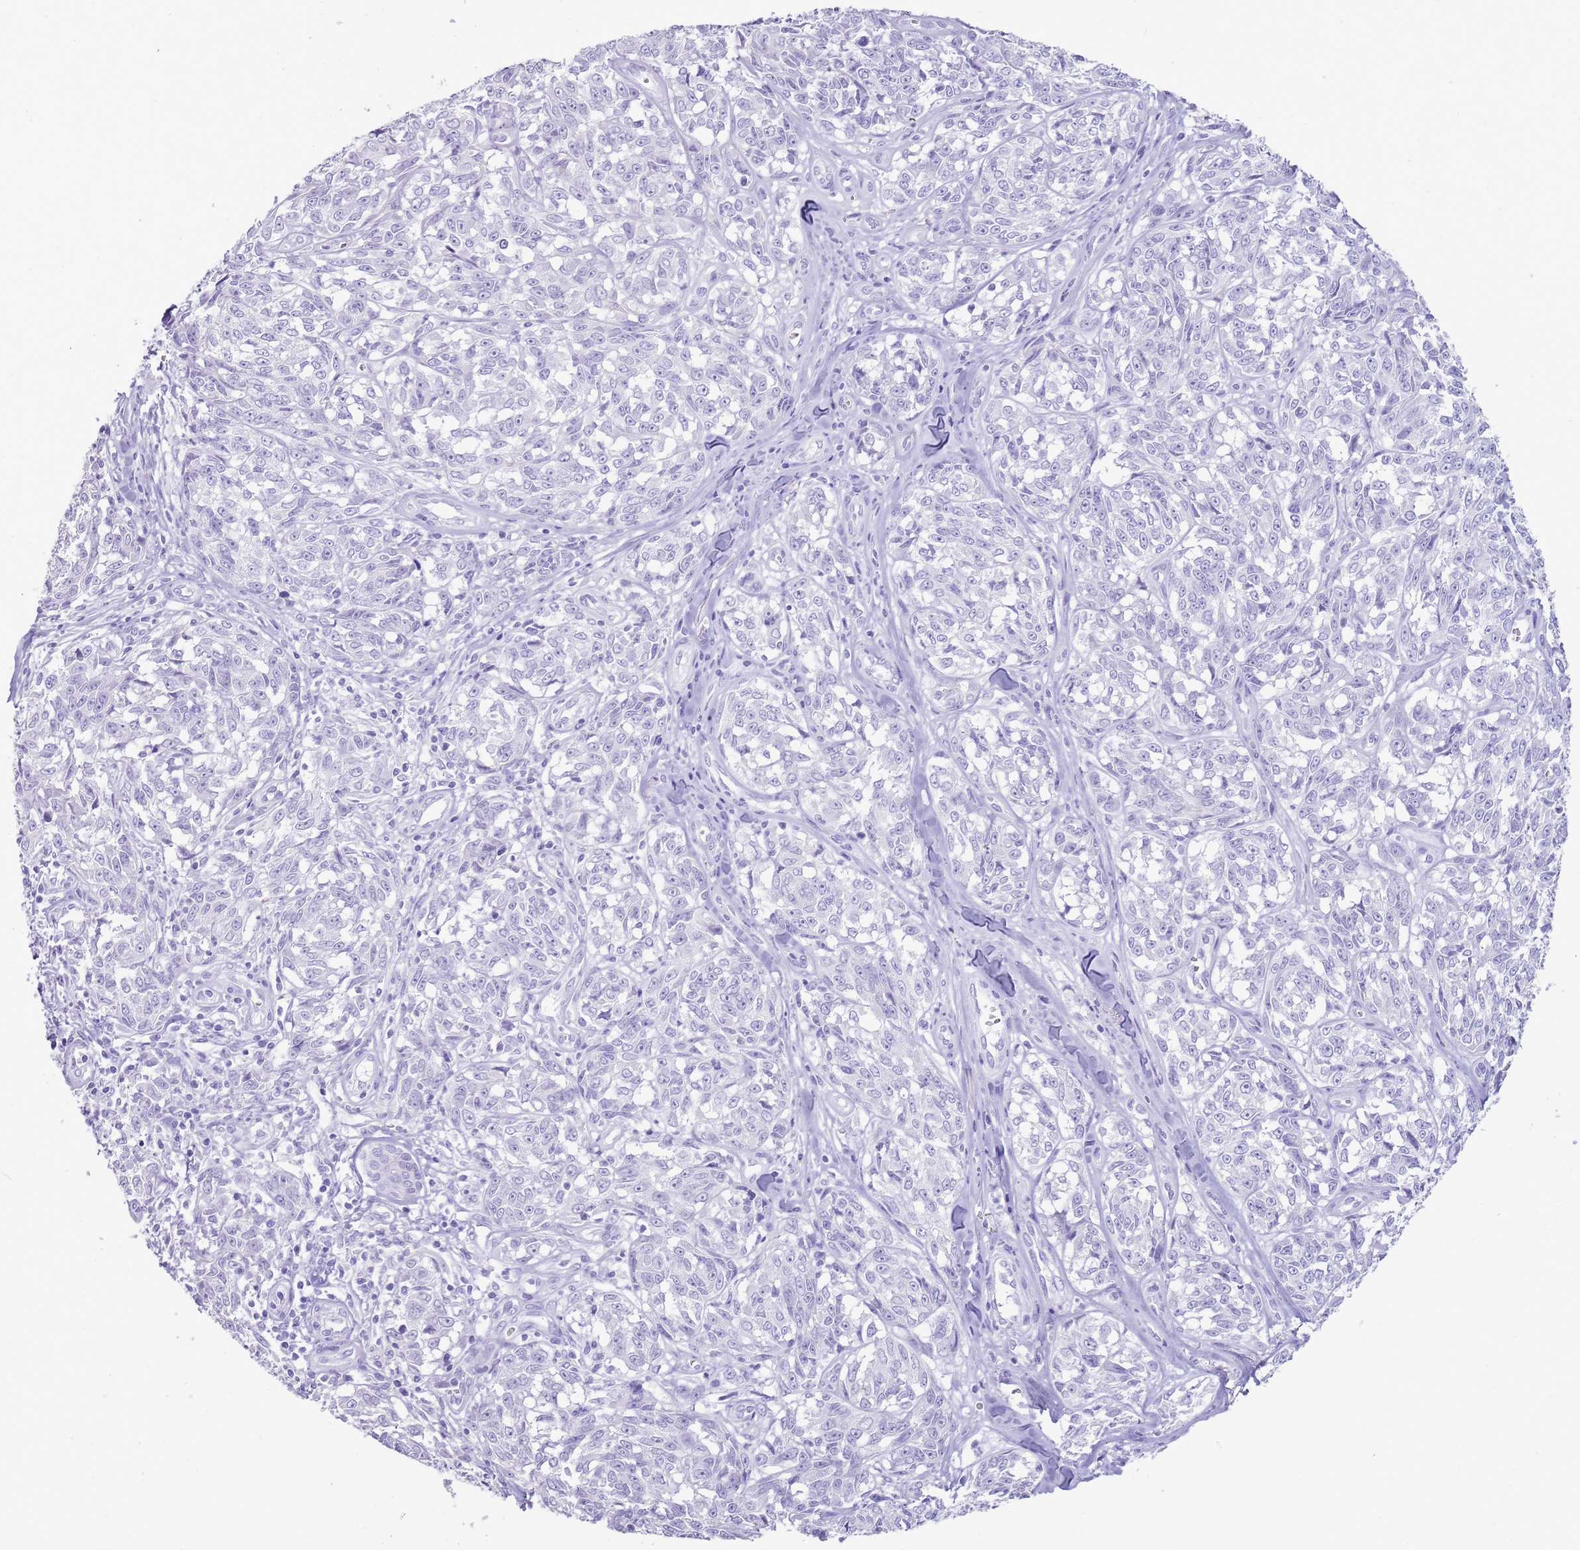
{"staining": {"intensity": "negative", "quantity": "none", "location": "none"}, "tissue": "melanoma", "cell_type": "Tumor cells", "image_type": "cancer", "snomed": [{"axis": "morphology", "description": "Normal tissue, NOS"}, {"axis": "morphology", "description": "Malignant melanoma, NOS"}, {"axis": "topography", "description": "Skin"}], "caption": "Melanoma stained for a protein using IHC shows no expression tumor cells.", "gene": "NBPF3", "patient": {"sex": "female", "age": 64}}